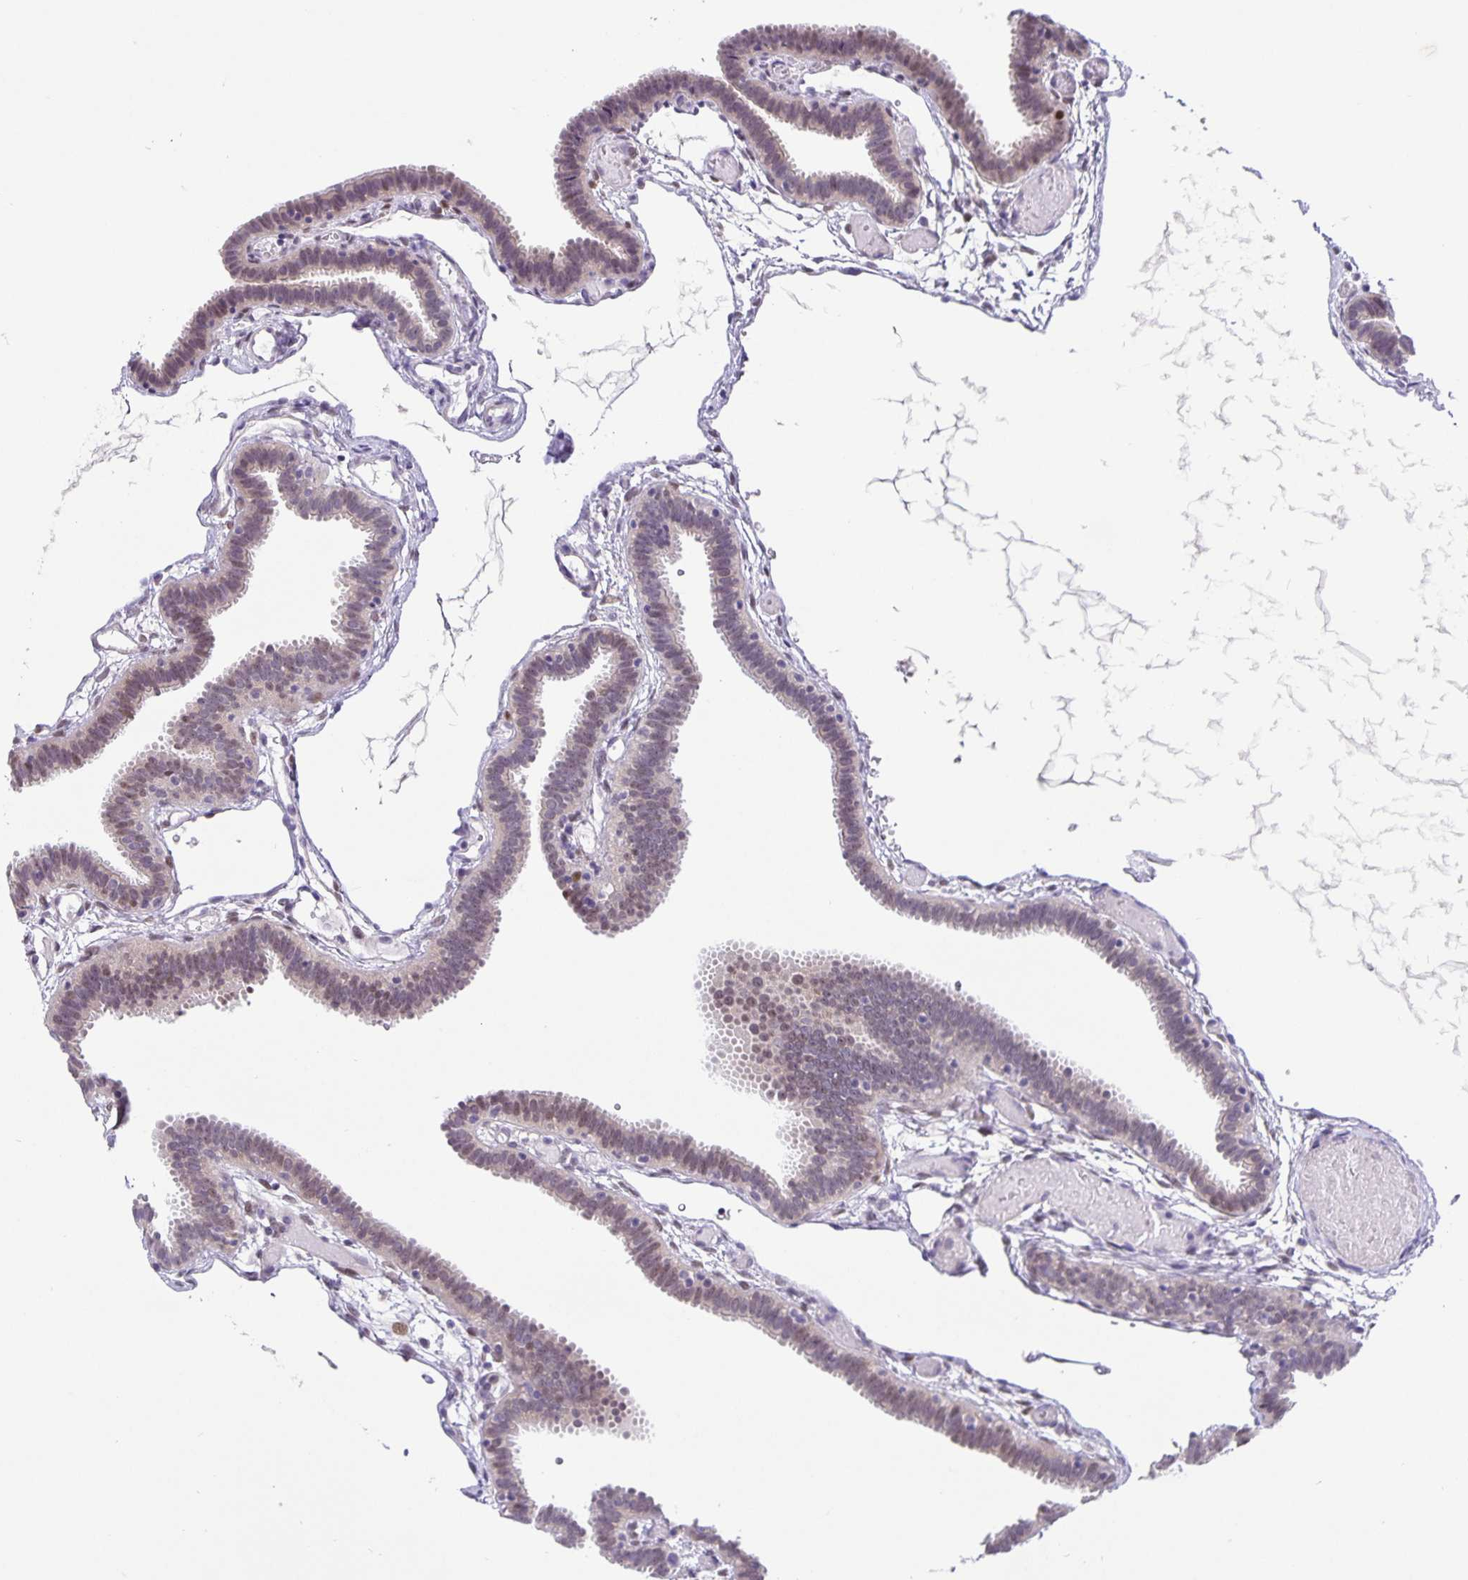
{"staining": {"intensity": "weak", "quantity": "<25%", "location": "nuclear"}, "tissue": "fallopian tube", "cell_type": "Glandular cells", "image_type": "normal", "snomed": [{"axis": "morphology", "description": "Normal tissue, NOS"}, {"axis": "topography", "description": "Fallopian tube"}], "caption": "DAB immunohistochemical staining of benign fallopian tube shows no significant positivity in glandular cells.", "gene": "FOSL2", "patient": {"sex": "female", "age": 37}}